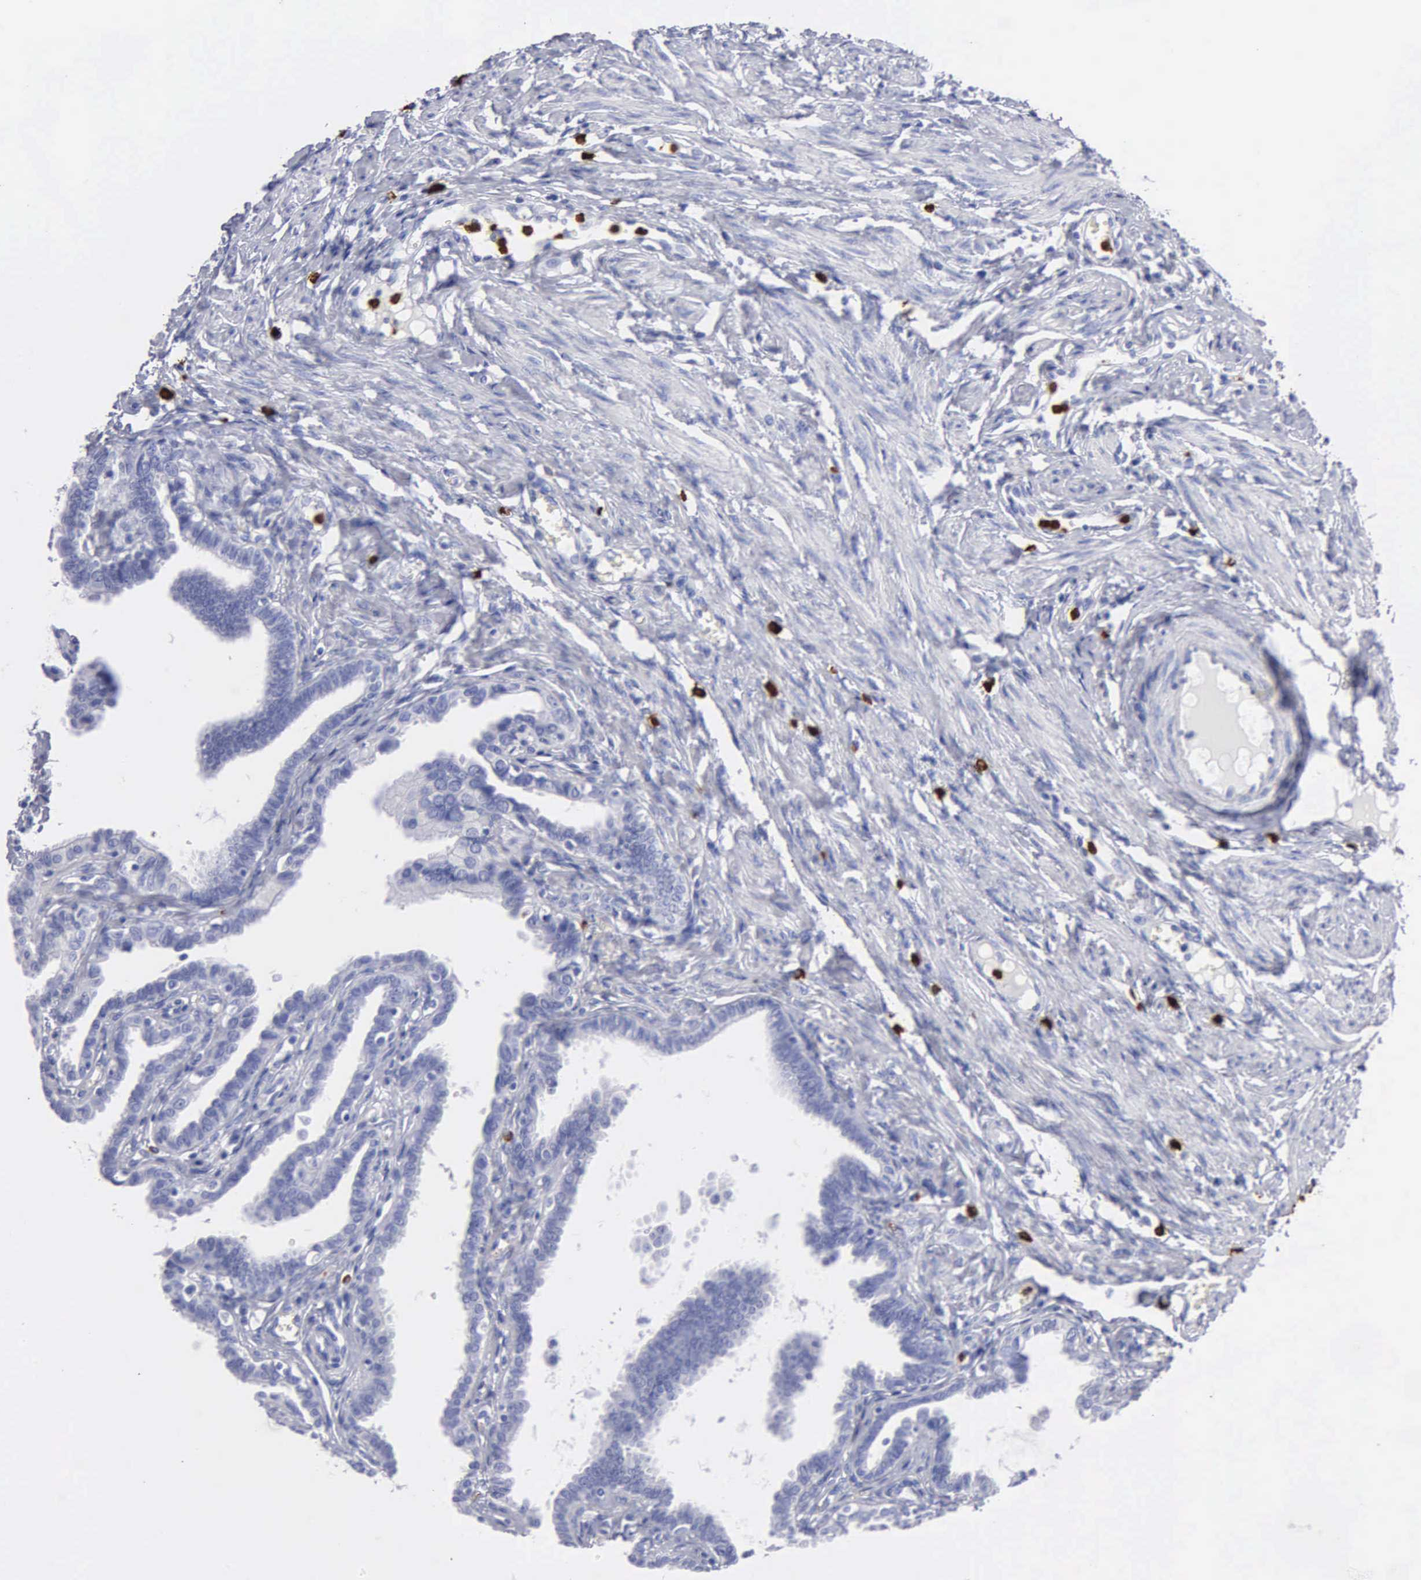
{"staining": {"intensity": "negative", "quantity": "none", "location": "none"}, "tissue": "fallopian tube", "cell_type": "Glandular cells", "image_type": "normal", "snomed": [{"axis": "morphology", "description": "Normal tissue, NOS"}, {"axis": "topography", "description": "Fallopian tube"}], "caption": "Image shows no protein staining in glandular cells of unremarkable fallopian tube.", "gene": "CTSG", "patient": {"sex": "female", "age": 67}}